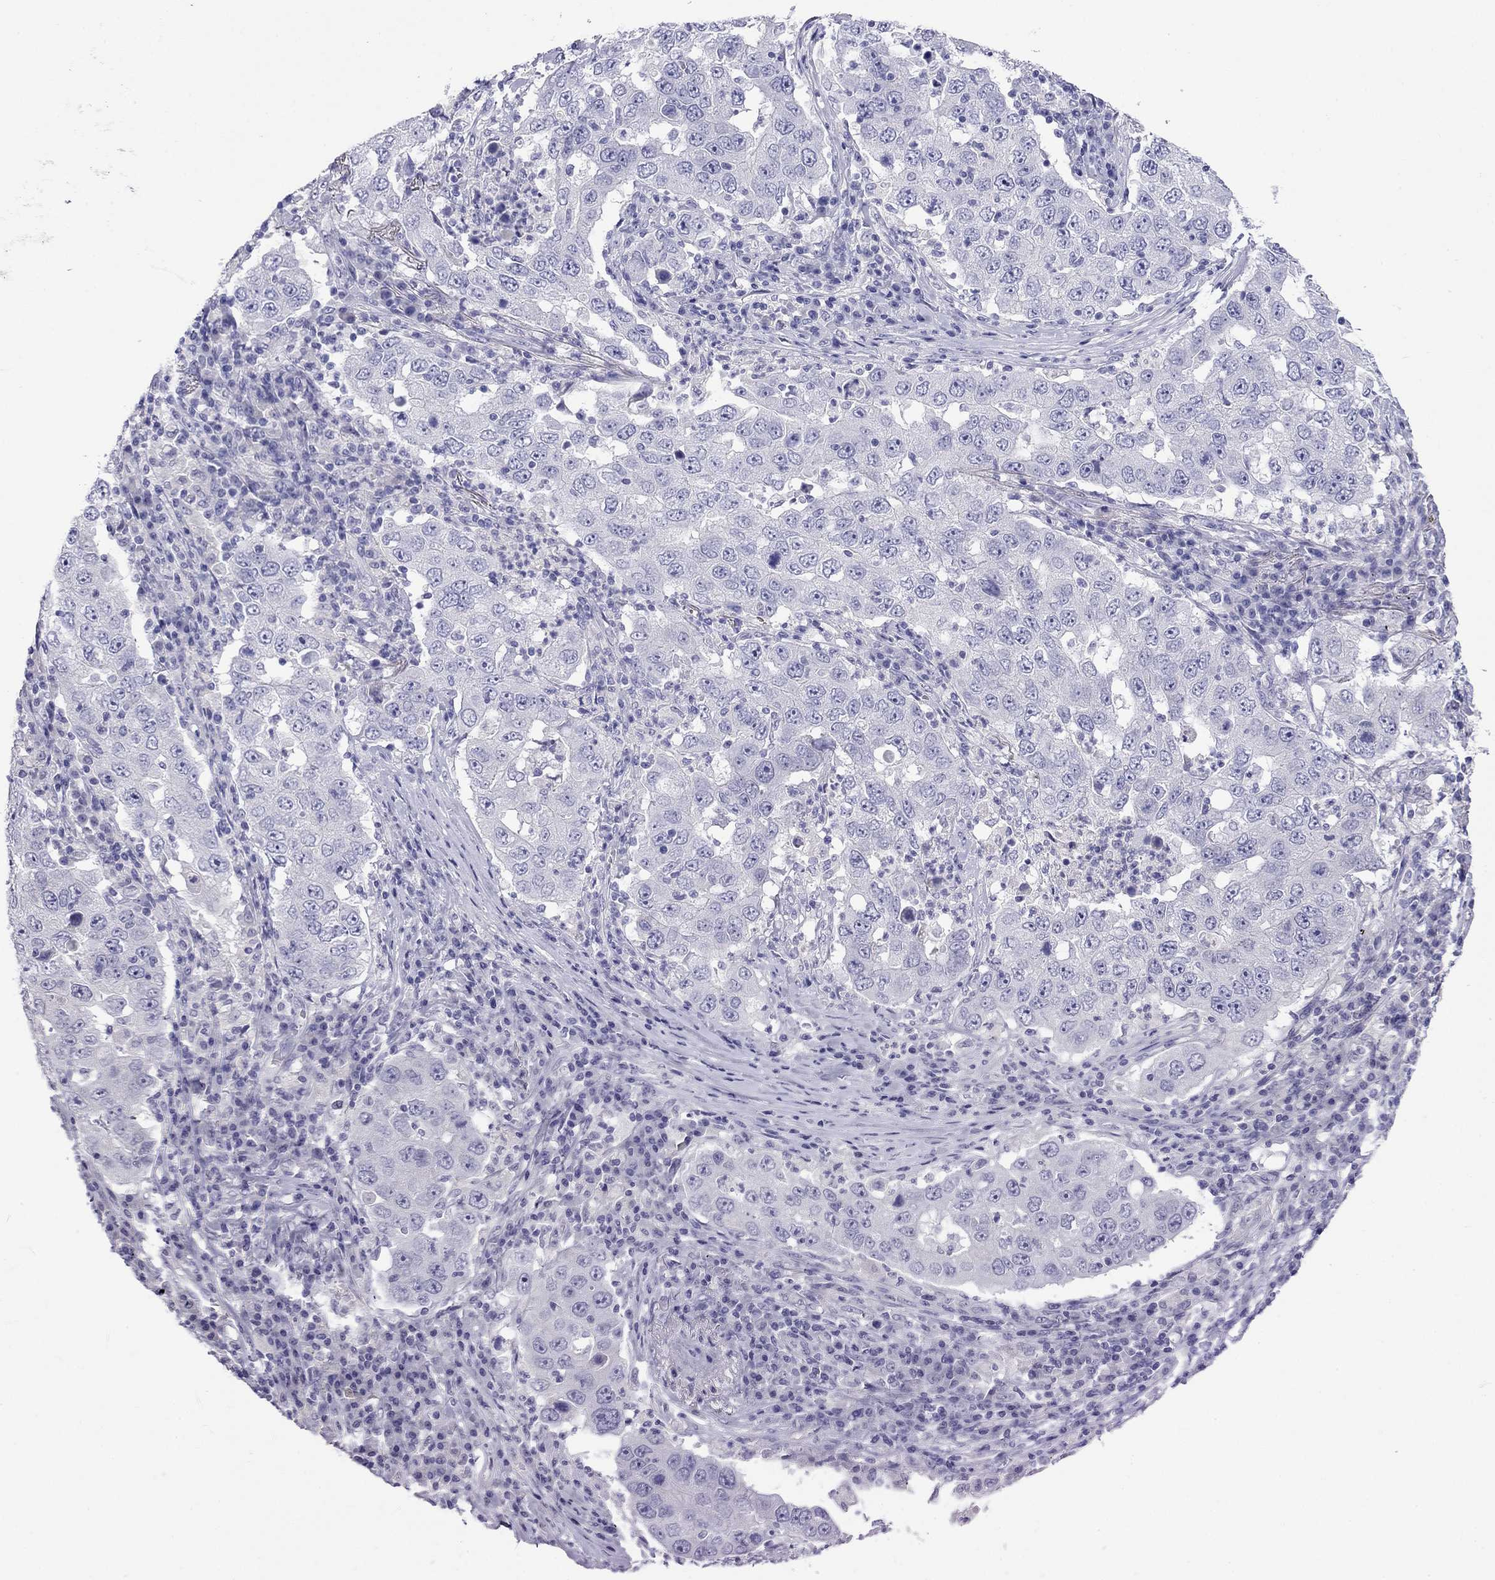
{"staining": {"intensity": "negative", "quantity": "none", "location": "none"}, "tissue": "lung cancer", "cell_type": "Tumor cells", "image_type": "cancer", "snomed": [{"axis": "morphology", "description": "Adenocarcinoma, NOS"}, {"axis": "topography", "description": "Lung"}], "caption": "This is an IHC image of adenocarcinoma (lung). There is no expression in tumor cells.", "gene": "MYO15A", "patient": {"sex": "male", "age": 73}}